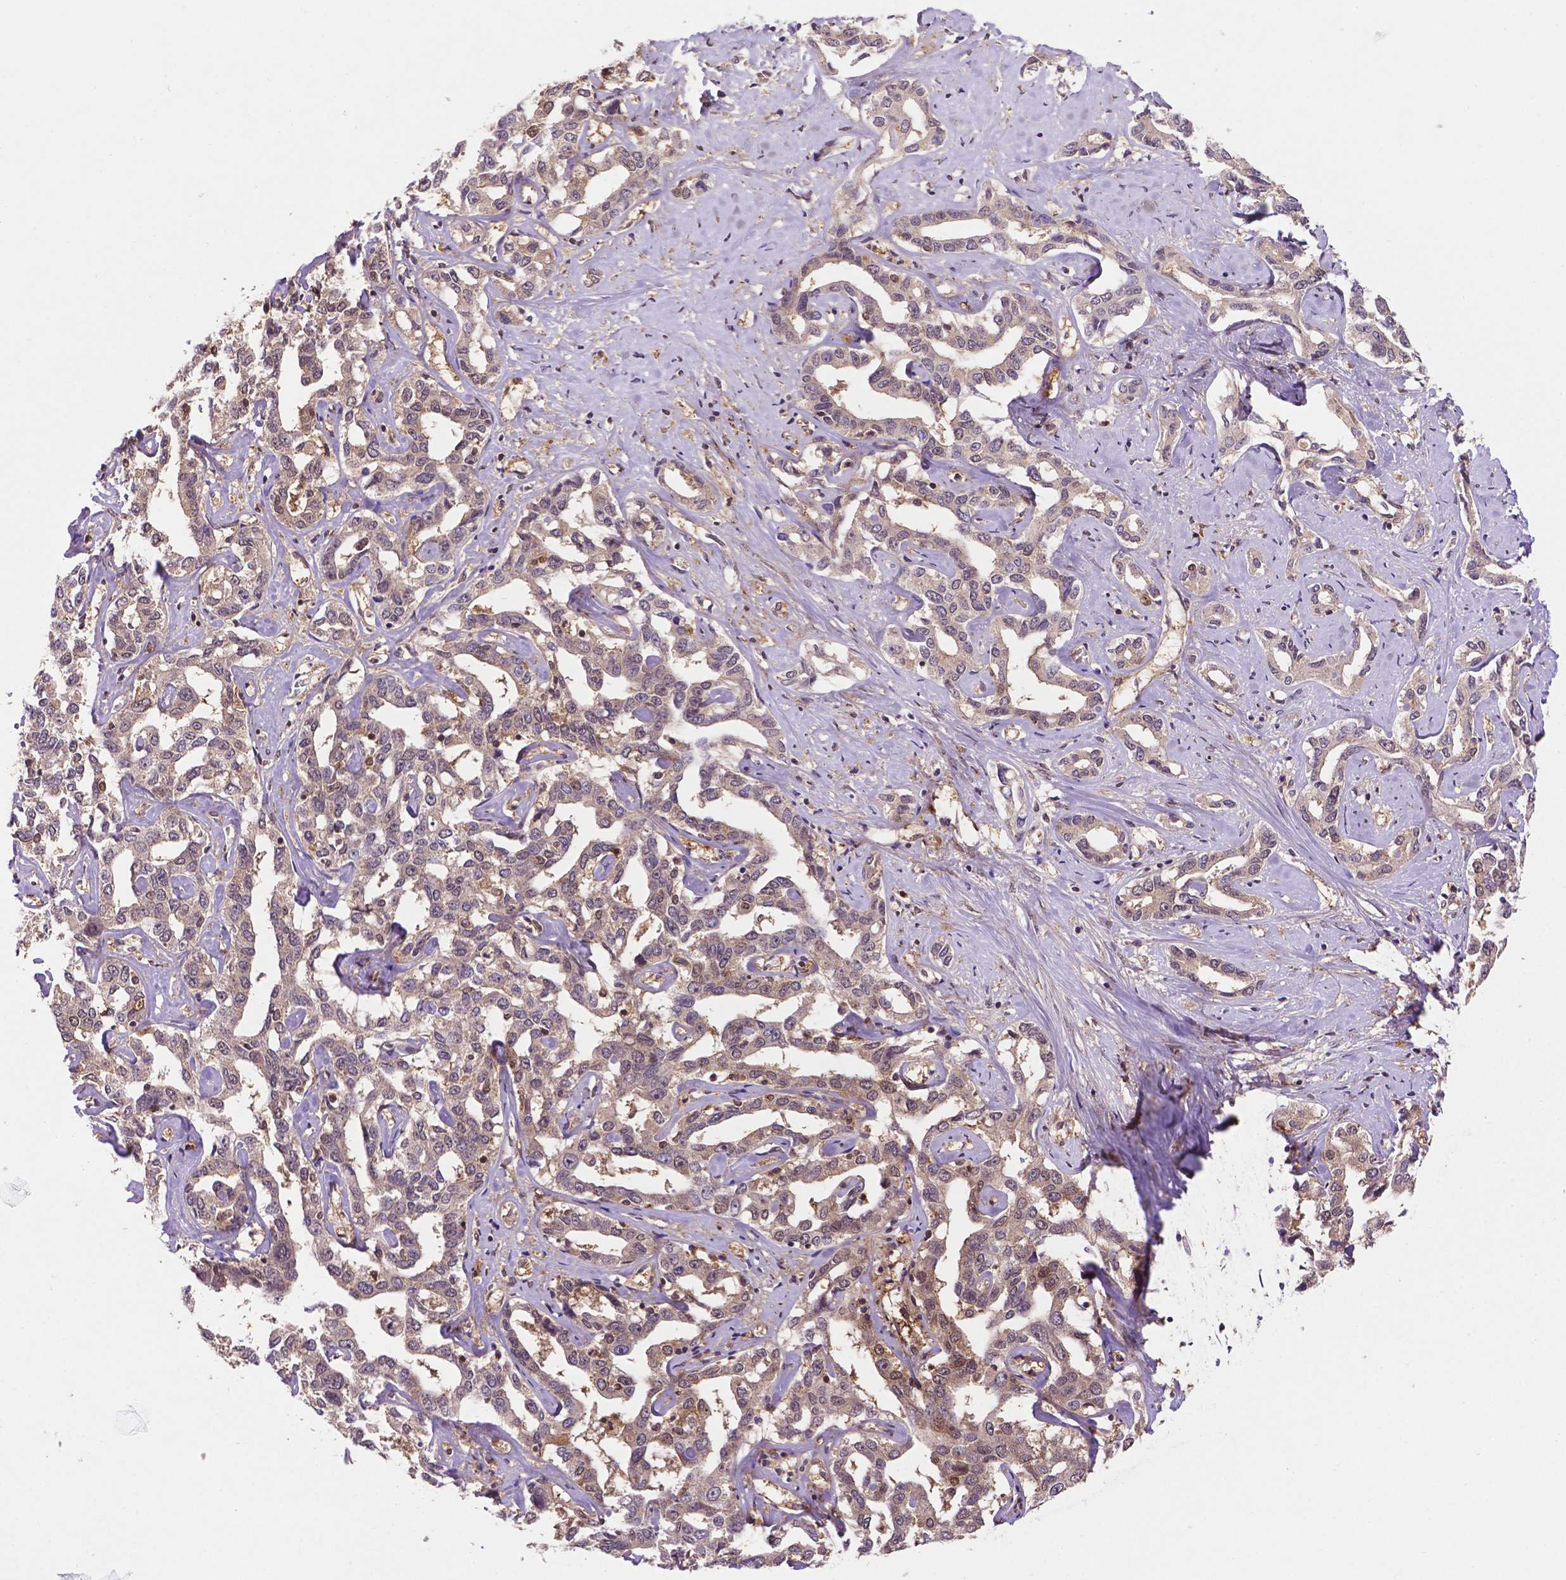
{"staining": {"intensity": "weak", "quantity": "25%-75%", "location": "cytoplasmic/membranous"}, "tissue": "liver cancer", "cell_type": "Tumor cells", "image_type": "cancer", "snomed": [{"axis": "morphology", "description": "Cholangiocarcinoma"}, {"axis": "topography", "description": "Liver"}], "caption": "High-magnification brightfield microscopy of liver cancer (cholangiocarcinoma) stained with DAB (brown) and counterstained with hematoxylin (blue). tumor cells exhibit weak cytoplasmic/membranous expression is present in approximately25%-75% of cells.", "gene": "UBE2L6", "patient": {"sex": "male", "age": 59}}